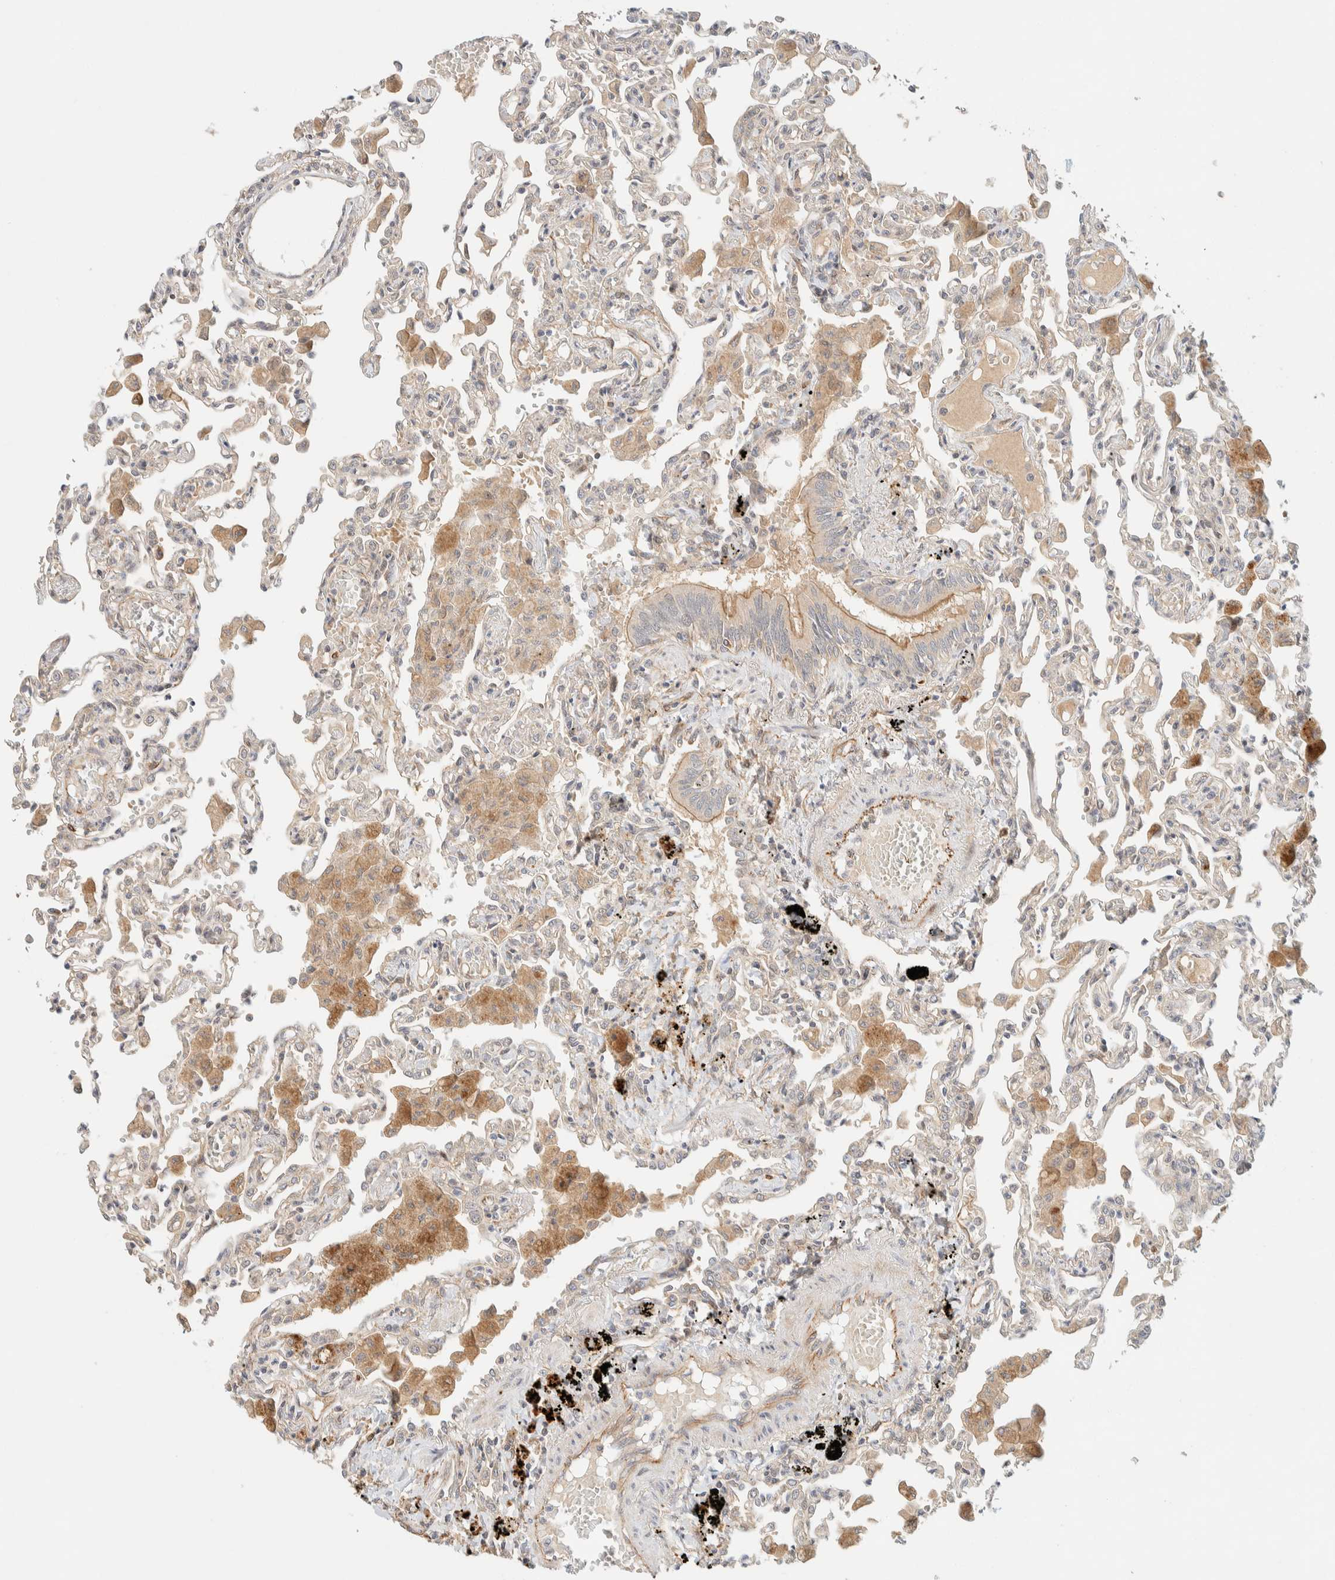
{"staining": {"intensity": "strong", "quantity": "<25%", "location": "cytoplasmic/membranous"}, "tissue": "lung", "cell_type": "Alveolar cells", "image_type": "normal", "snomed": [{"axis": "morphology", "description": "Normal tissue, NOS"}, {"axis": "topography", "description": "Bronchus"}, {"axis": "topography", "description": "Lung"}], "caption": "Human lung stained with a brown dye shows strong cytoplasmic/membranous positive expression in approximately <25% of alveolar cells.", "gene": "FAT1", "patient": {"sex": "female", "age": 49}}